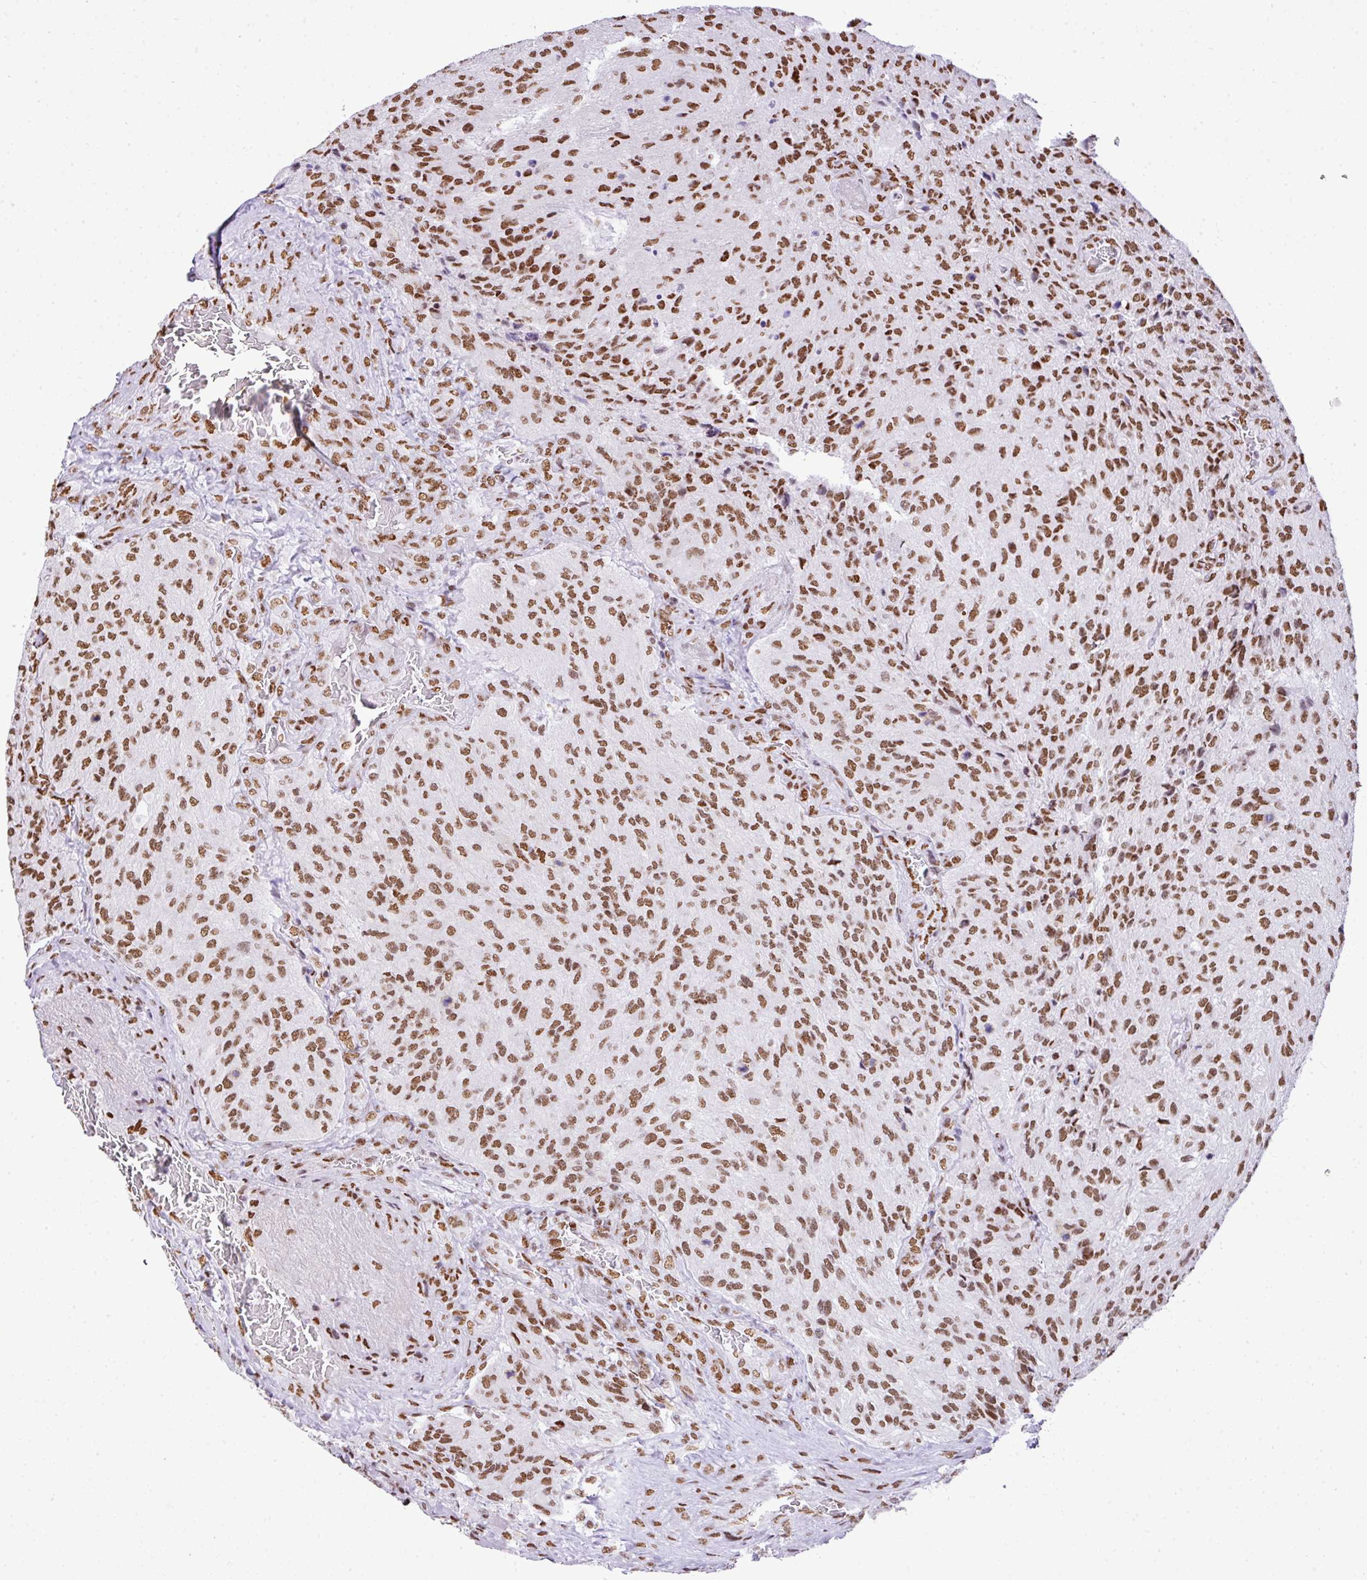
{"staining": {"intensity": "moderate", "quantity": ">75%", "location": "nuclear"}, "tissue": "glioma", "cell_type": "Tumor cells", "image_type": "cancer", "snomed": [{"axis": "morphology", "description": "Normal tissue, NOS"}, {"axis": "morphology", "description": "Glioma, malignant, High grade"}, {"axis": "topography", "description": "Cerebral cortex"}], "caption": "Tumor cells show moderate nuclear positivity in about >75% of cells in malignant high-grade glioma. The staining was performed using DAB (3,3'-diaminobenzidine) to visualize the protein expression in brown, while the nuclei were stained in blue with hematoxylin (Magnification: 20x).", "gene": "RARG", "patient": {"sex": "male", "age": 56}}